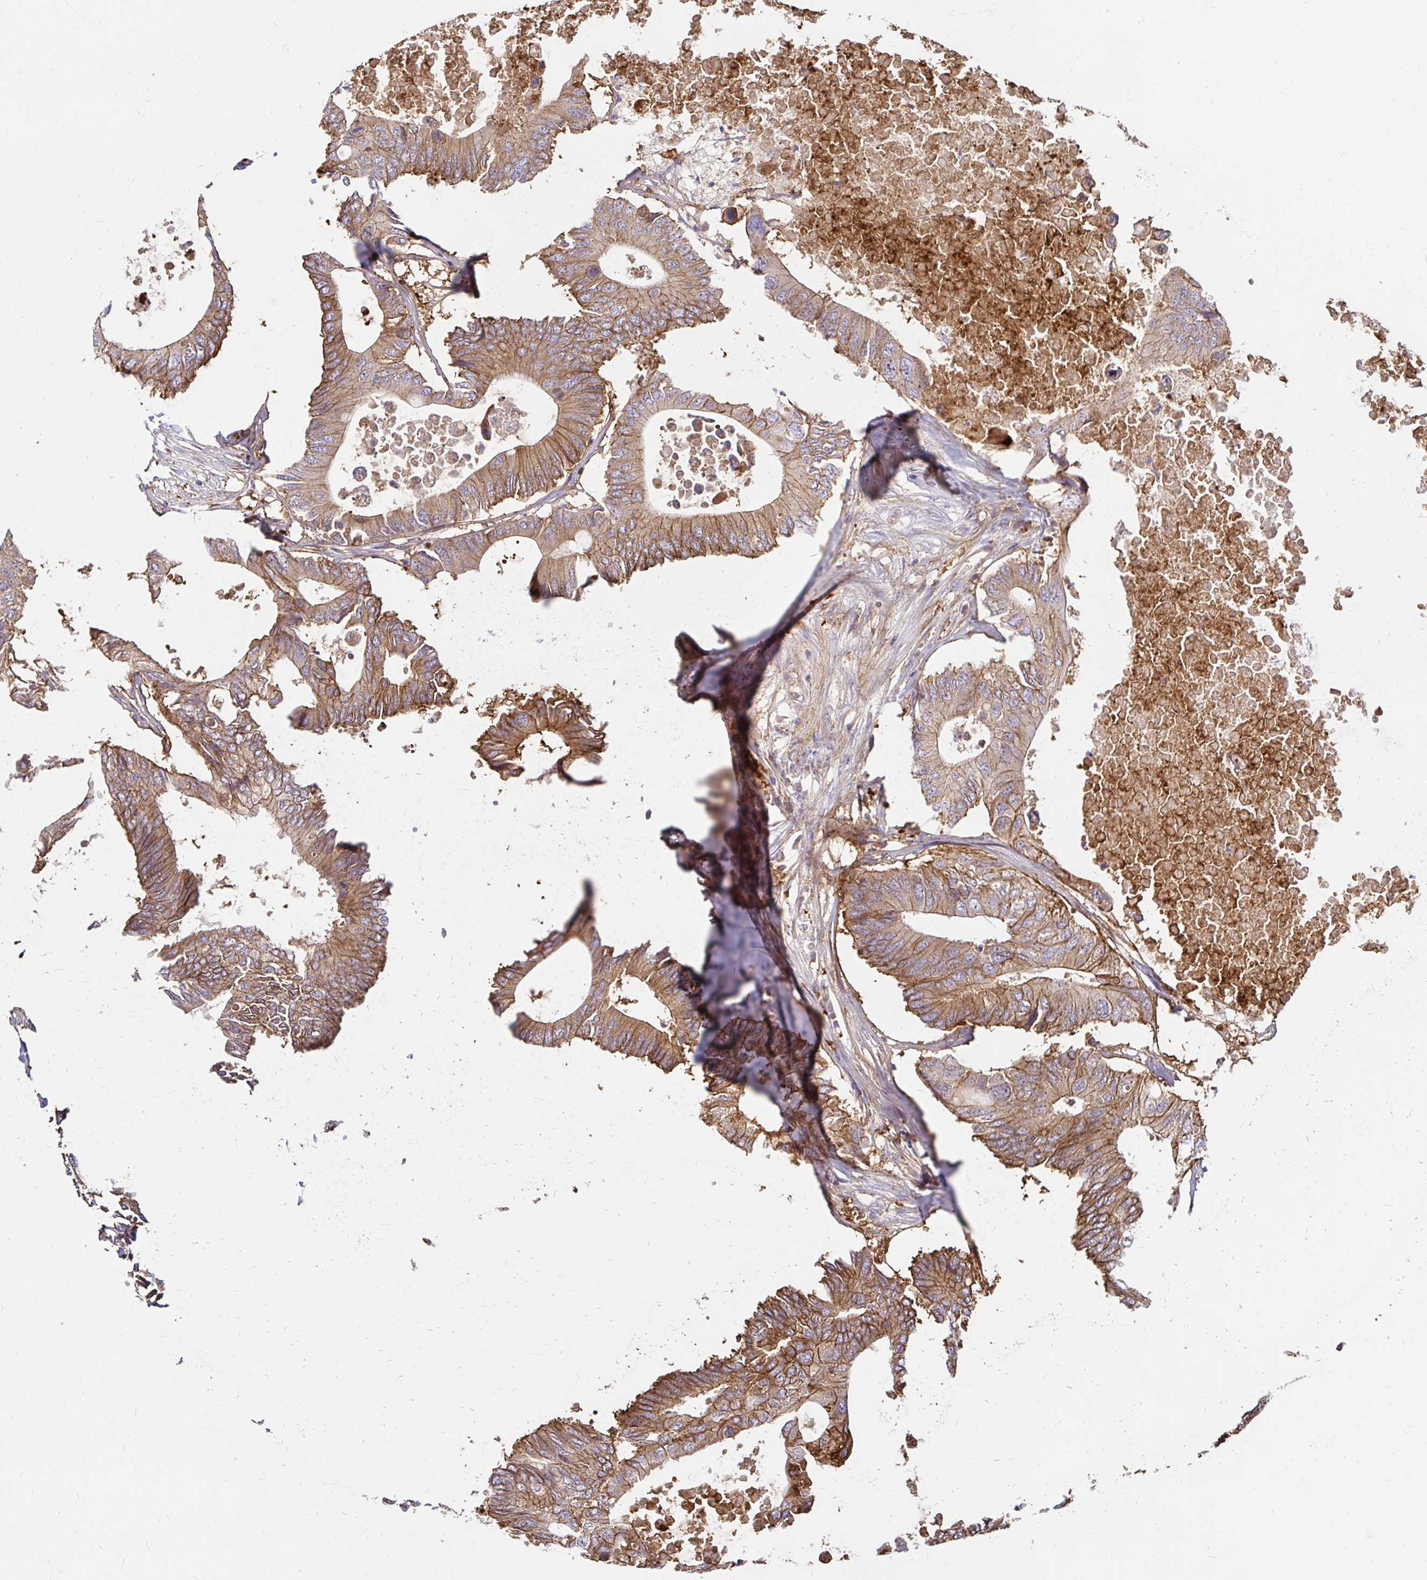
{"staining": {"intensity": "moderate", "quantity": ">75%", "location": "cytoplasmic/membranous"}, "tissue": "colorectal cancer", "cell_type": "Tumor cells", "image_type": "cancer", "snomed": [{"axis": "morphology", "description": "Adenocarcinoma, NOS"}, {"axis": "topography", "description": "Colon"}], "caption": "Protein expression analysis of human adenocarcinoma (colorectal) reveals moderate cytoplasmic/membranous staining in approximately >75% of tumor cells. (DAB (3,3'-diaminobenzidine) = brown stain, brightfield microscopy at high magnification).", "gene": "ITGA2", "patient": {"sex": "male", "age": 71}}